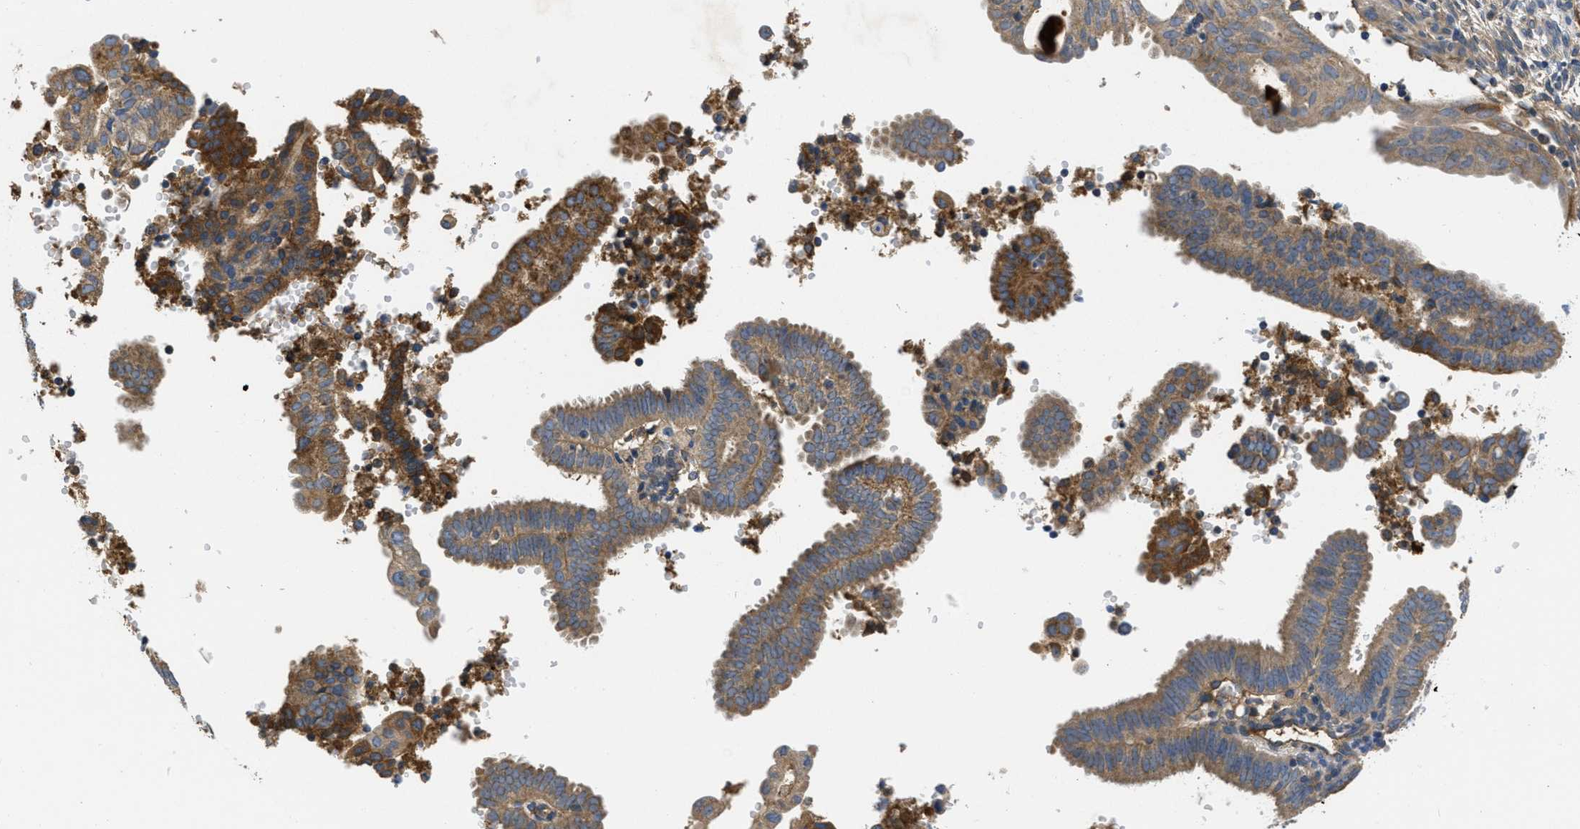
{"staining": {"intensity": "moderate", "quantity": ">75%", "location": "cytoplasmic/membranous"}, "tissue": "endometrial cancer", "cell_type": "Tumor cells", "image_type": "cancer", "snomed": [{"axis": "morphology", "description": "Adenocarcinoma, NOS"}, {"axis": "topography", "description": "Endometrium"}], "caption": "DAB immunohistochemical staining of human endometrial adenocarcinoma shows moderate cytoplasmic/membranous protein staining in approximately >75% of tumor cells.", "gene": "GALK1", "patient": {"sex": "female", "age": 58}}